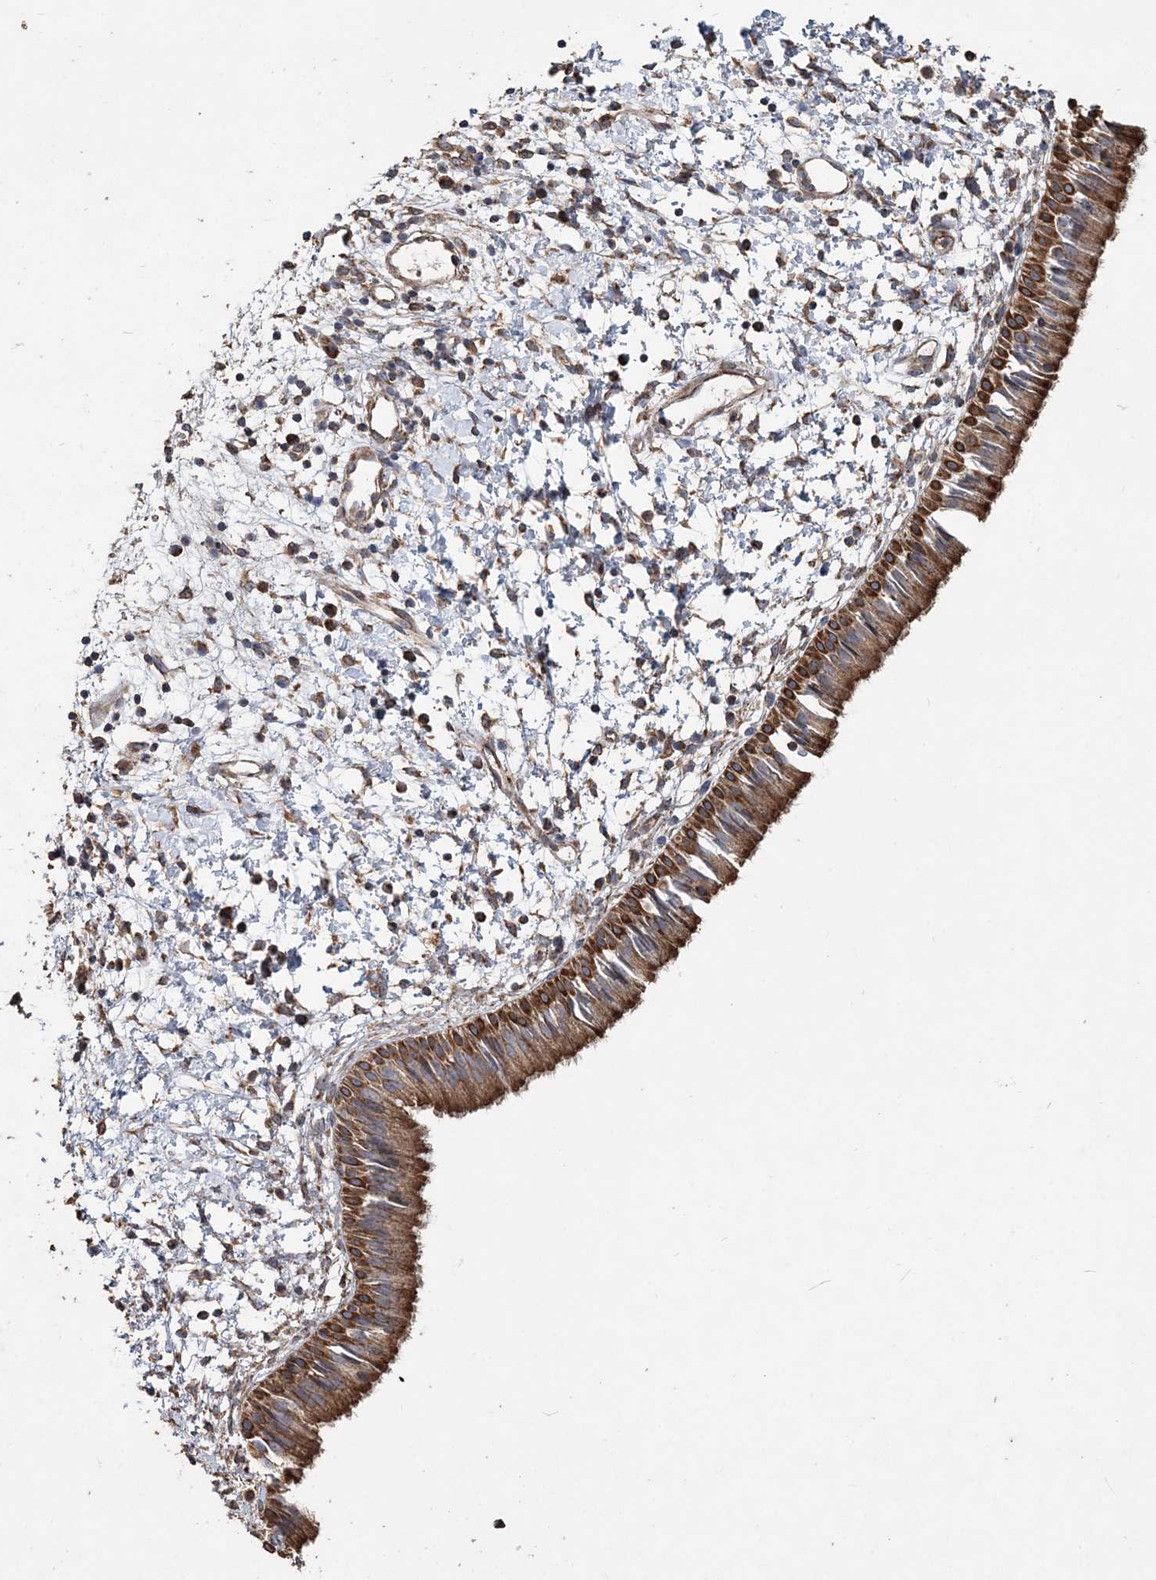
{"staining": {"intensity": "strong", "quantity": ">75%", "location": "cytoplasmic/membranous"}, "tissue": "nasopharynx", "cell_type": "Respiratory epithelial cells", "image_type": "normal", "snomed": [{"axis": "morphology", "description": "Normal tissue, NOS"}, {"axis": "topography", "description": "Nasopharynx"}], "caption": "A high amount of strong cytoplasmic/membranous expression is identified in about >75% of respiratory epithelial cells in benign nasopharynx.", "gene": "POC5", "patient": {"sex": "male", "age": 22}}